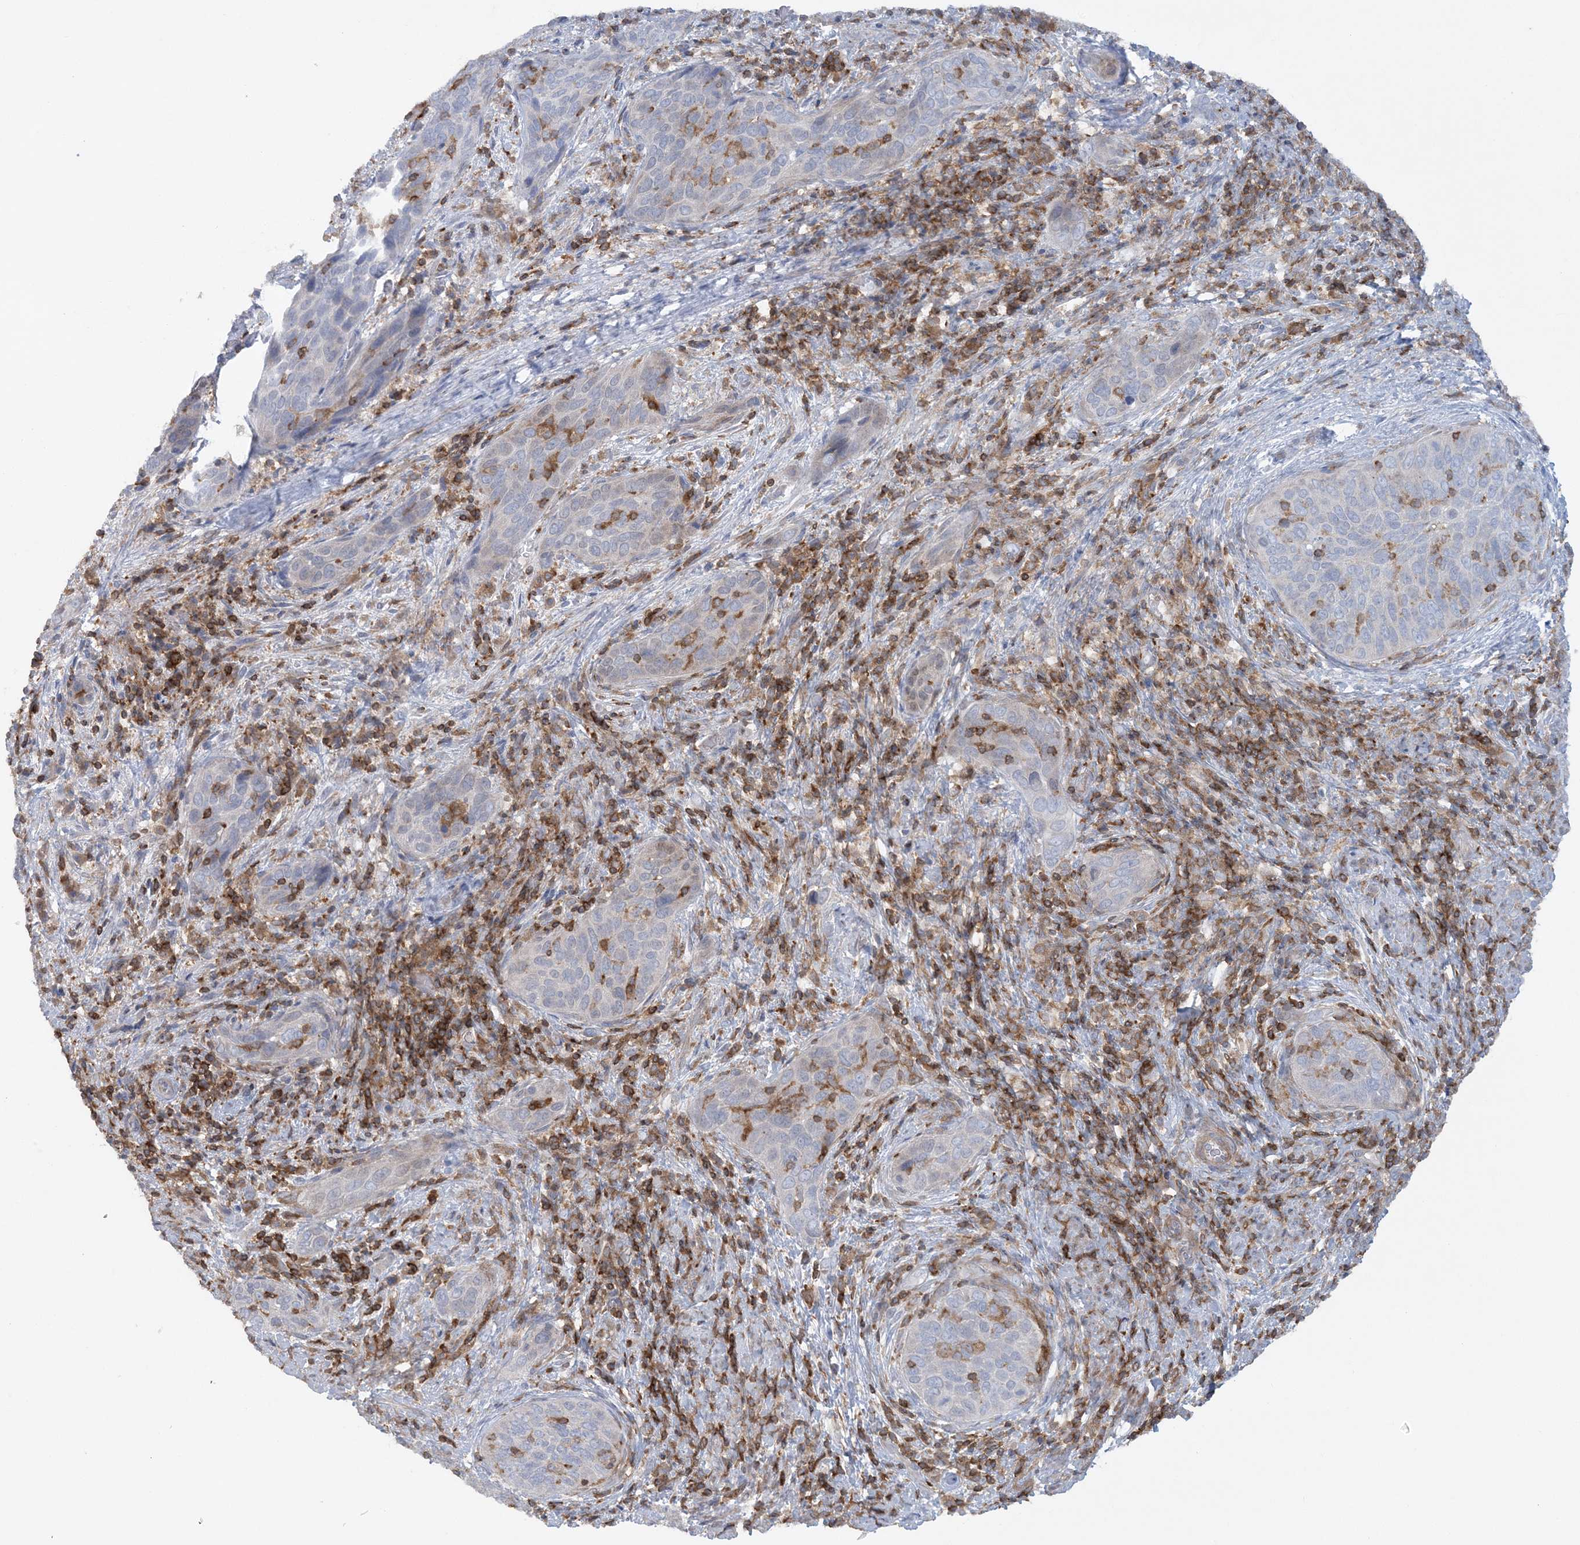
{"staining": {"intensity": "negative", "quantity": "none", "location": "none"}, "tissue": "cervical cancer", "cell_type": "Tumor cells", "image_type": "cancer", "snomed": [{"axis": "morphology", "description": "Squamous cell carcinoma, NOS"}, {"axis": "topography", "description": "Cervix"}], "caption": "Image shows no significant protein staining in tumor cells of squamous cell carcinoma (cervical).", "gene": "ARHGAP30", "patient": {"sex": "female", "age": 60}}